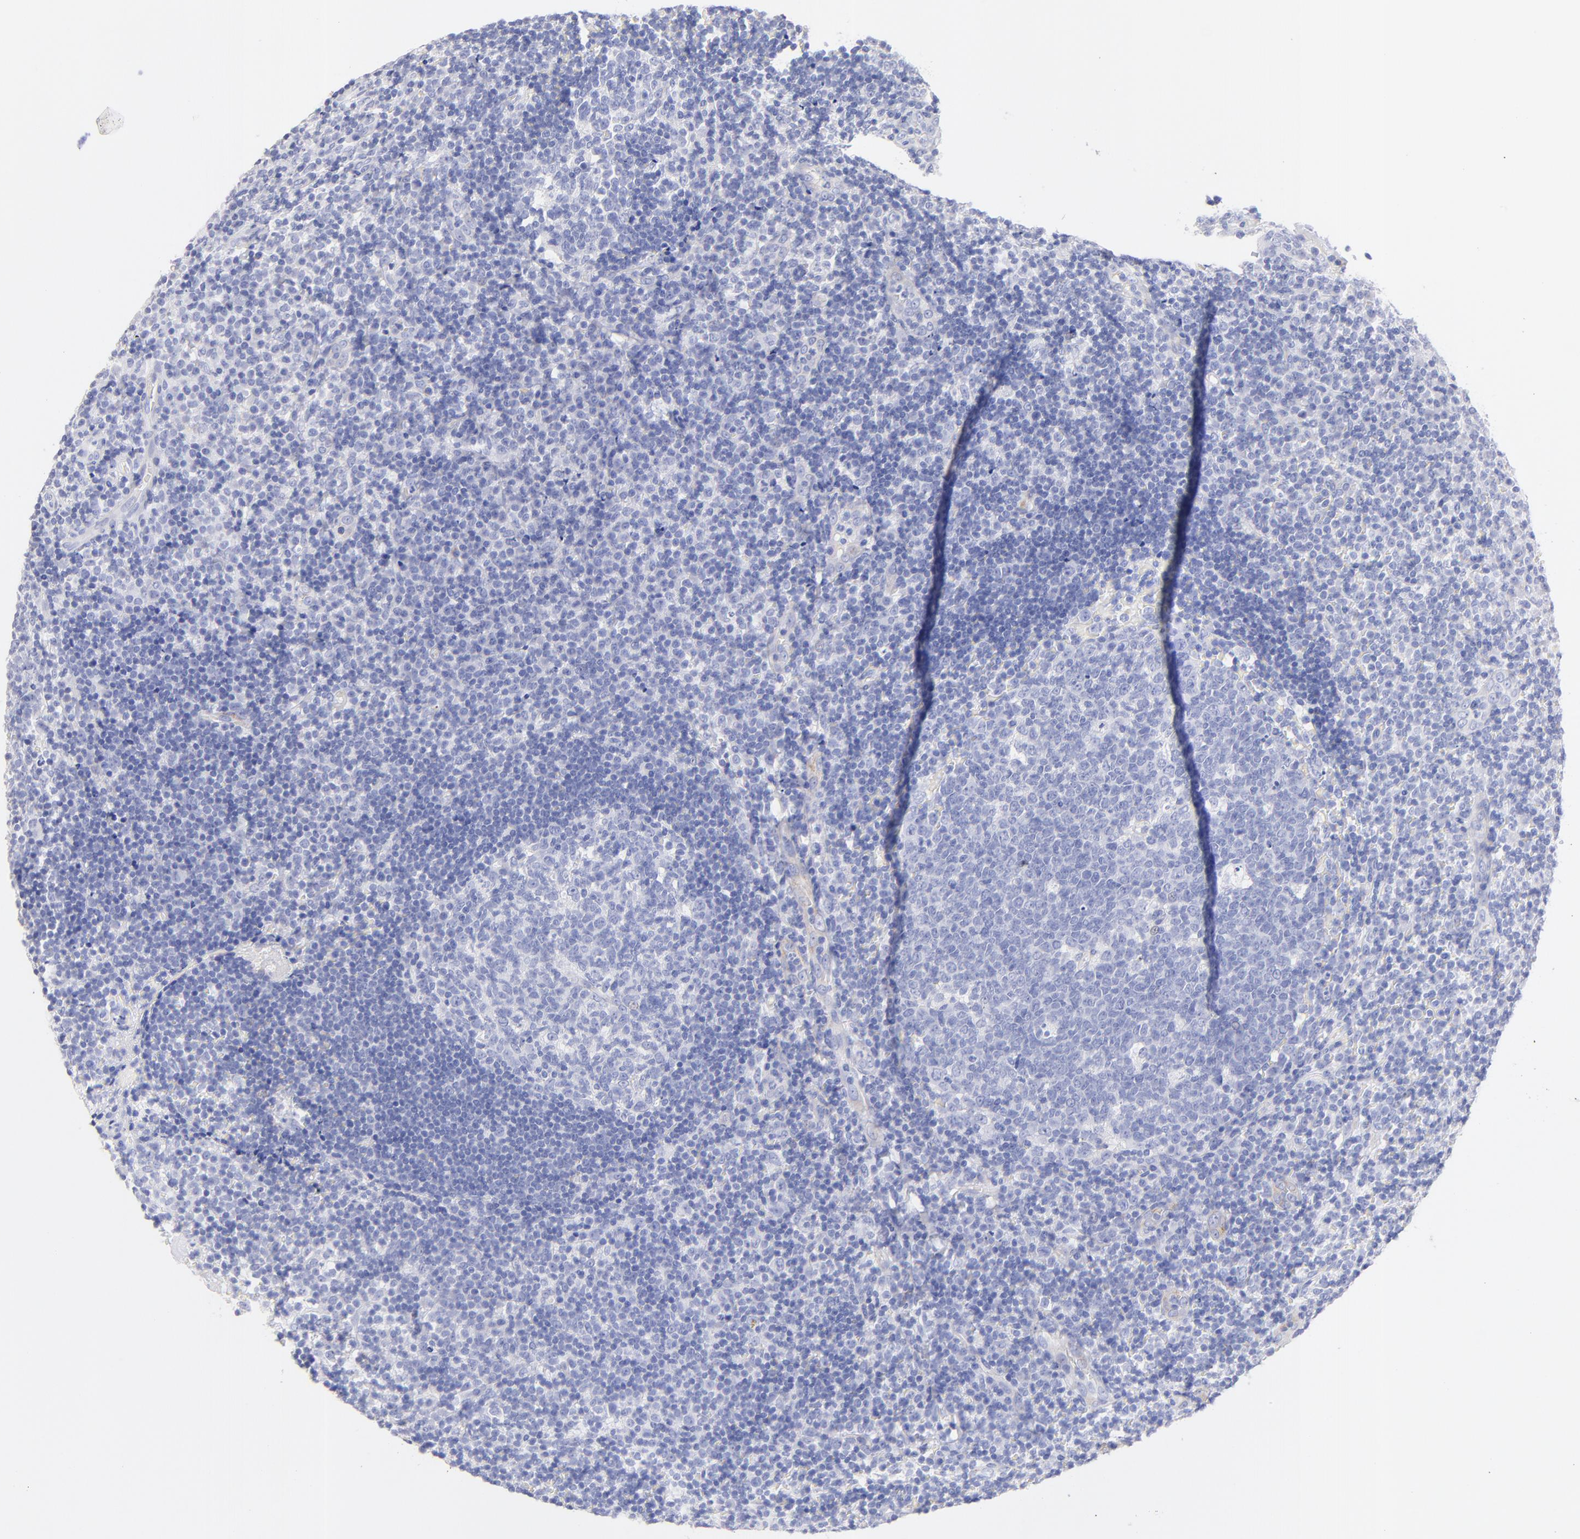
{"staining": {"intensity": "negative", "quantity": "none", "location": "none"}, "tissue": "tonsil", "cell_type": "Germinal center cells", "image_type": "normal", "snomed": [{"axis": "morphology", "description": "Normal tissue, NOS"}, {"axis": "topography", "description": "Tonsil"}], "caption": "Immunohistochemistry of unremarkable tonsil exhibits no positivity in germinal center cells.", "gene": "C1QTNF6", "patient": {"sex": "female", "age": 40}}